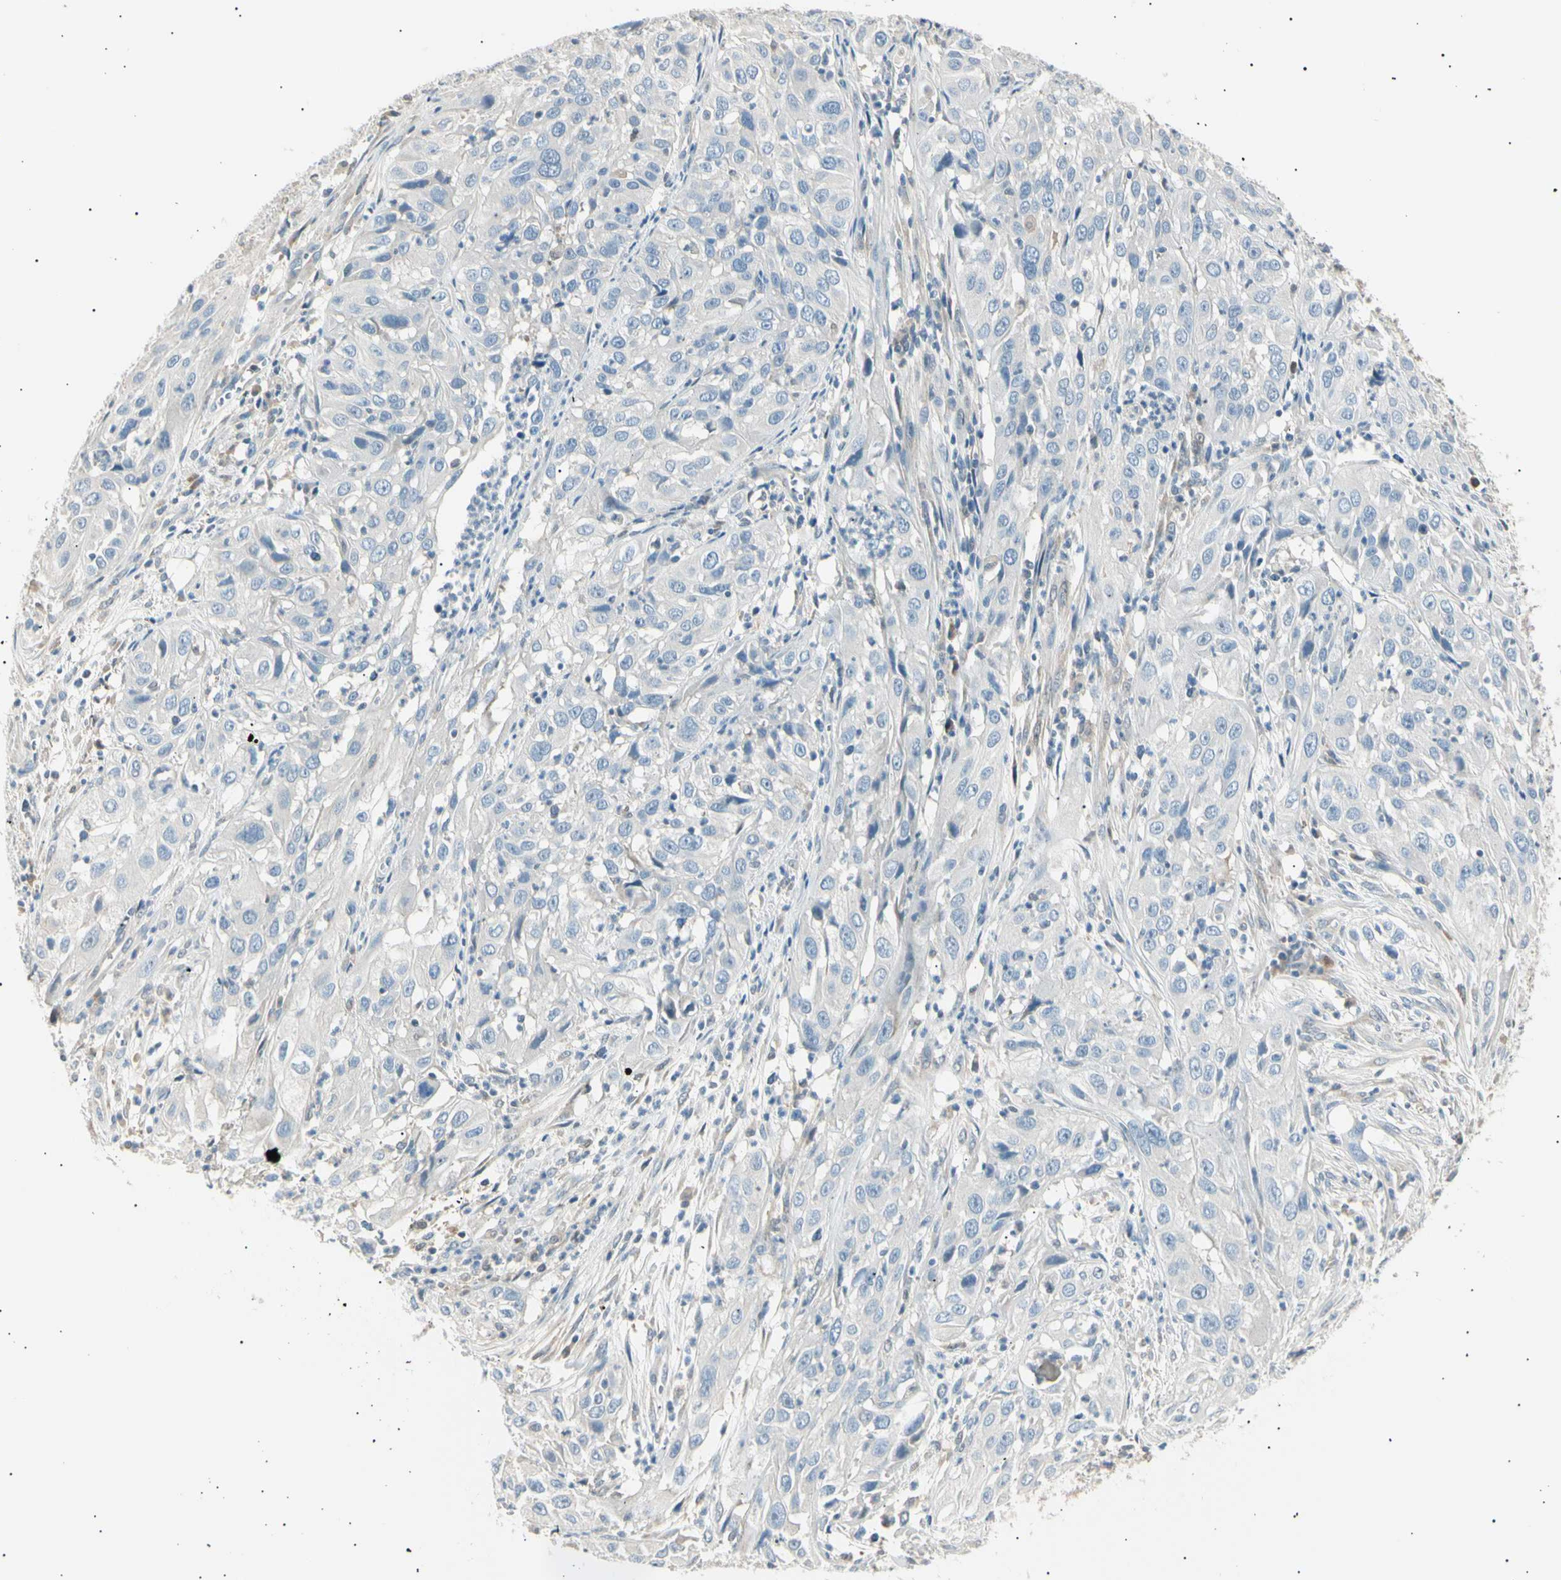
{"staining": {"intensity": "negative", "quantity": "none", "location": "none"}, "tissue": "cervical cancer", "cell_type": "Tumor cells", "image_type": "cancer", "snomed": [{"axis": "morphology", "description": "Squamous cell carcinoma, NOS"}, {"axis": "topography", "description": "Cervix"}], "caption": "High power microscopy micrograph of an IHC histopathology image of cervical cancer, revealing no significant expression in tumor cells.", "gene": "LHPP", "patient": {"sex": "female", "age": 32}}